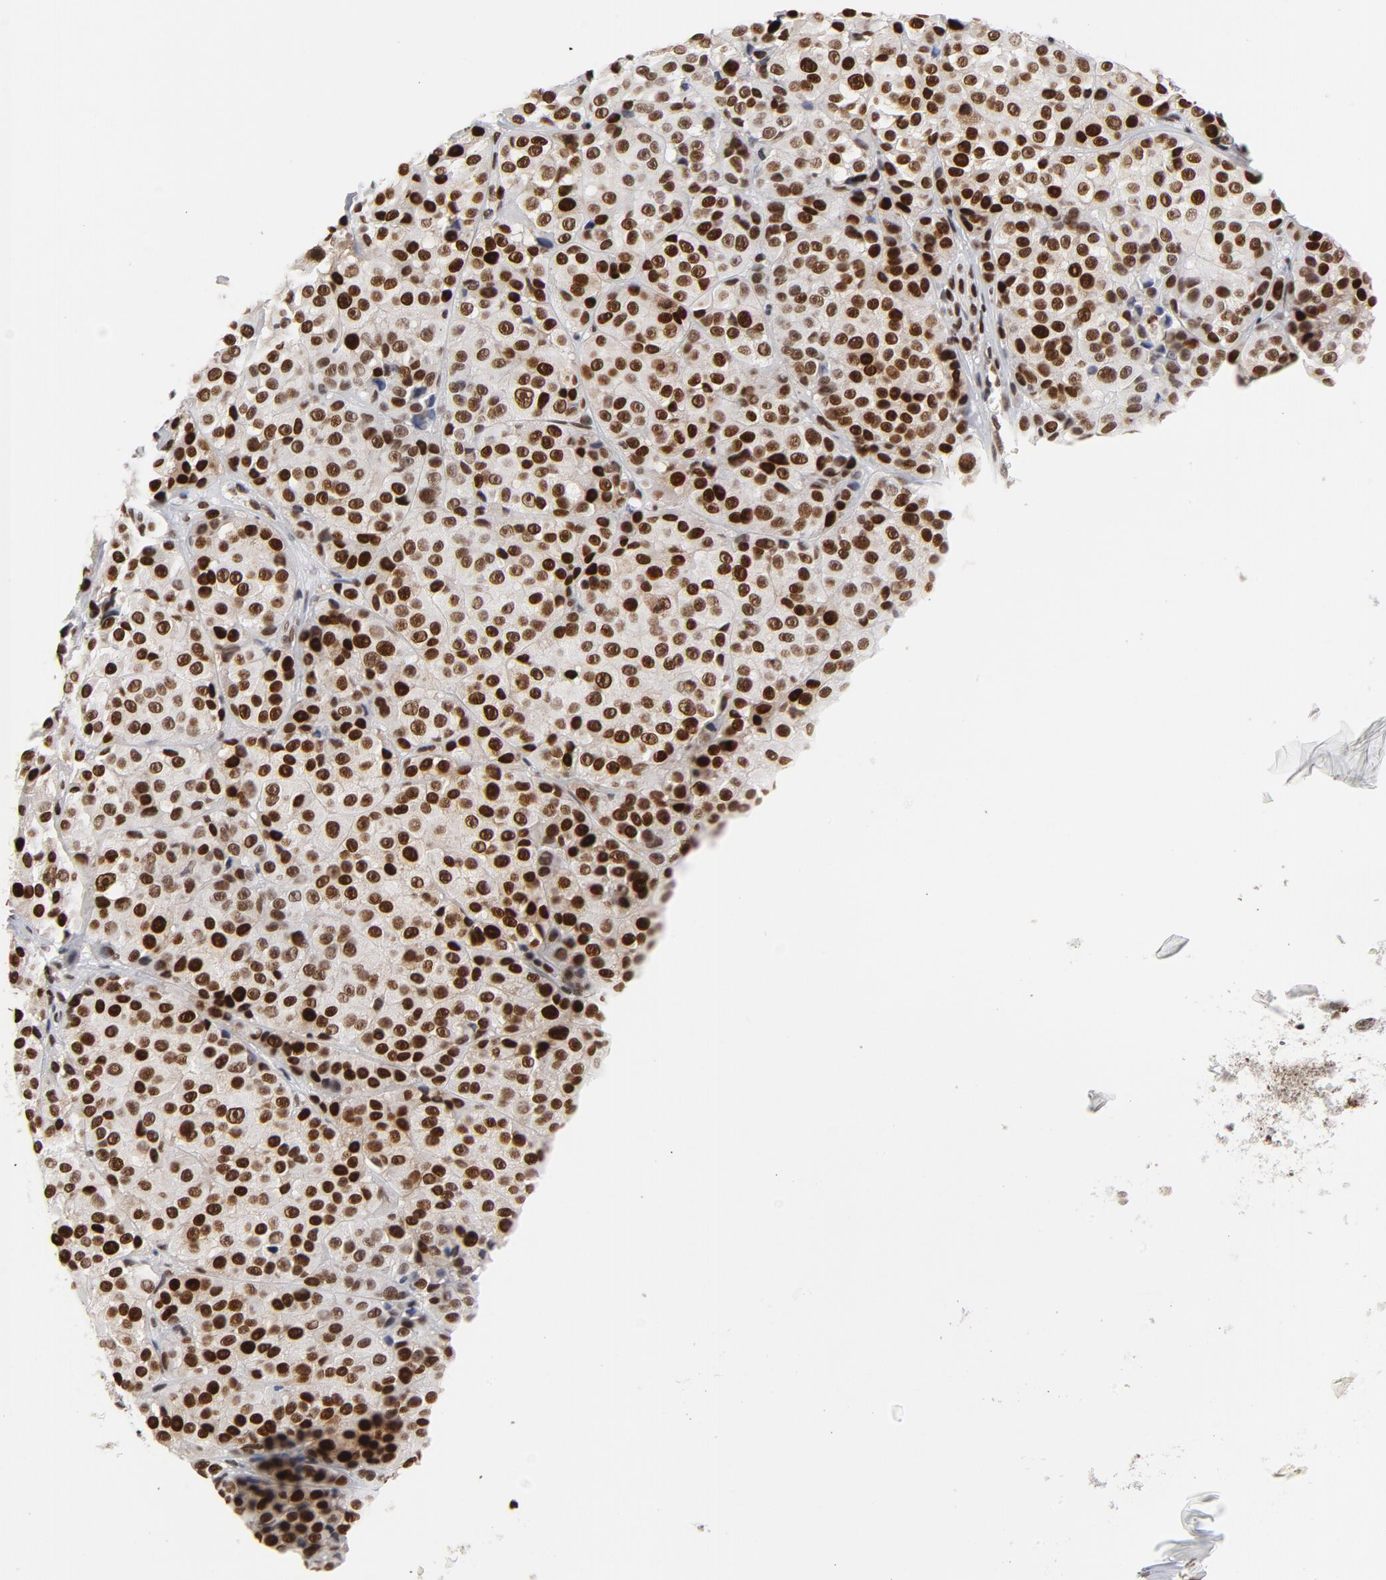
{"staining": {"intensity": "strong", "quantity": ">75%", "location": "nuclear"}, "tissue": "melanoma", "cell_type": "Tumor cells", "image_type": "cancer", "snomed": [{"axis": "morphology", "description": "Malignant melanoma, NOS"}, {"axis": "topography", "description": "Skin"}], "caption": "Human melanoma stained with a protein marker exhibits strong staining in tumor cells.", "gene": "RFC4", "patient": {"sex": "female", "age": 75}}